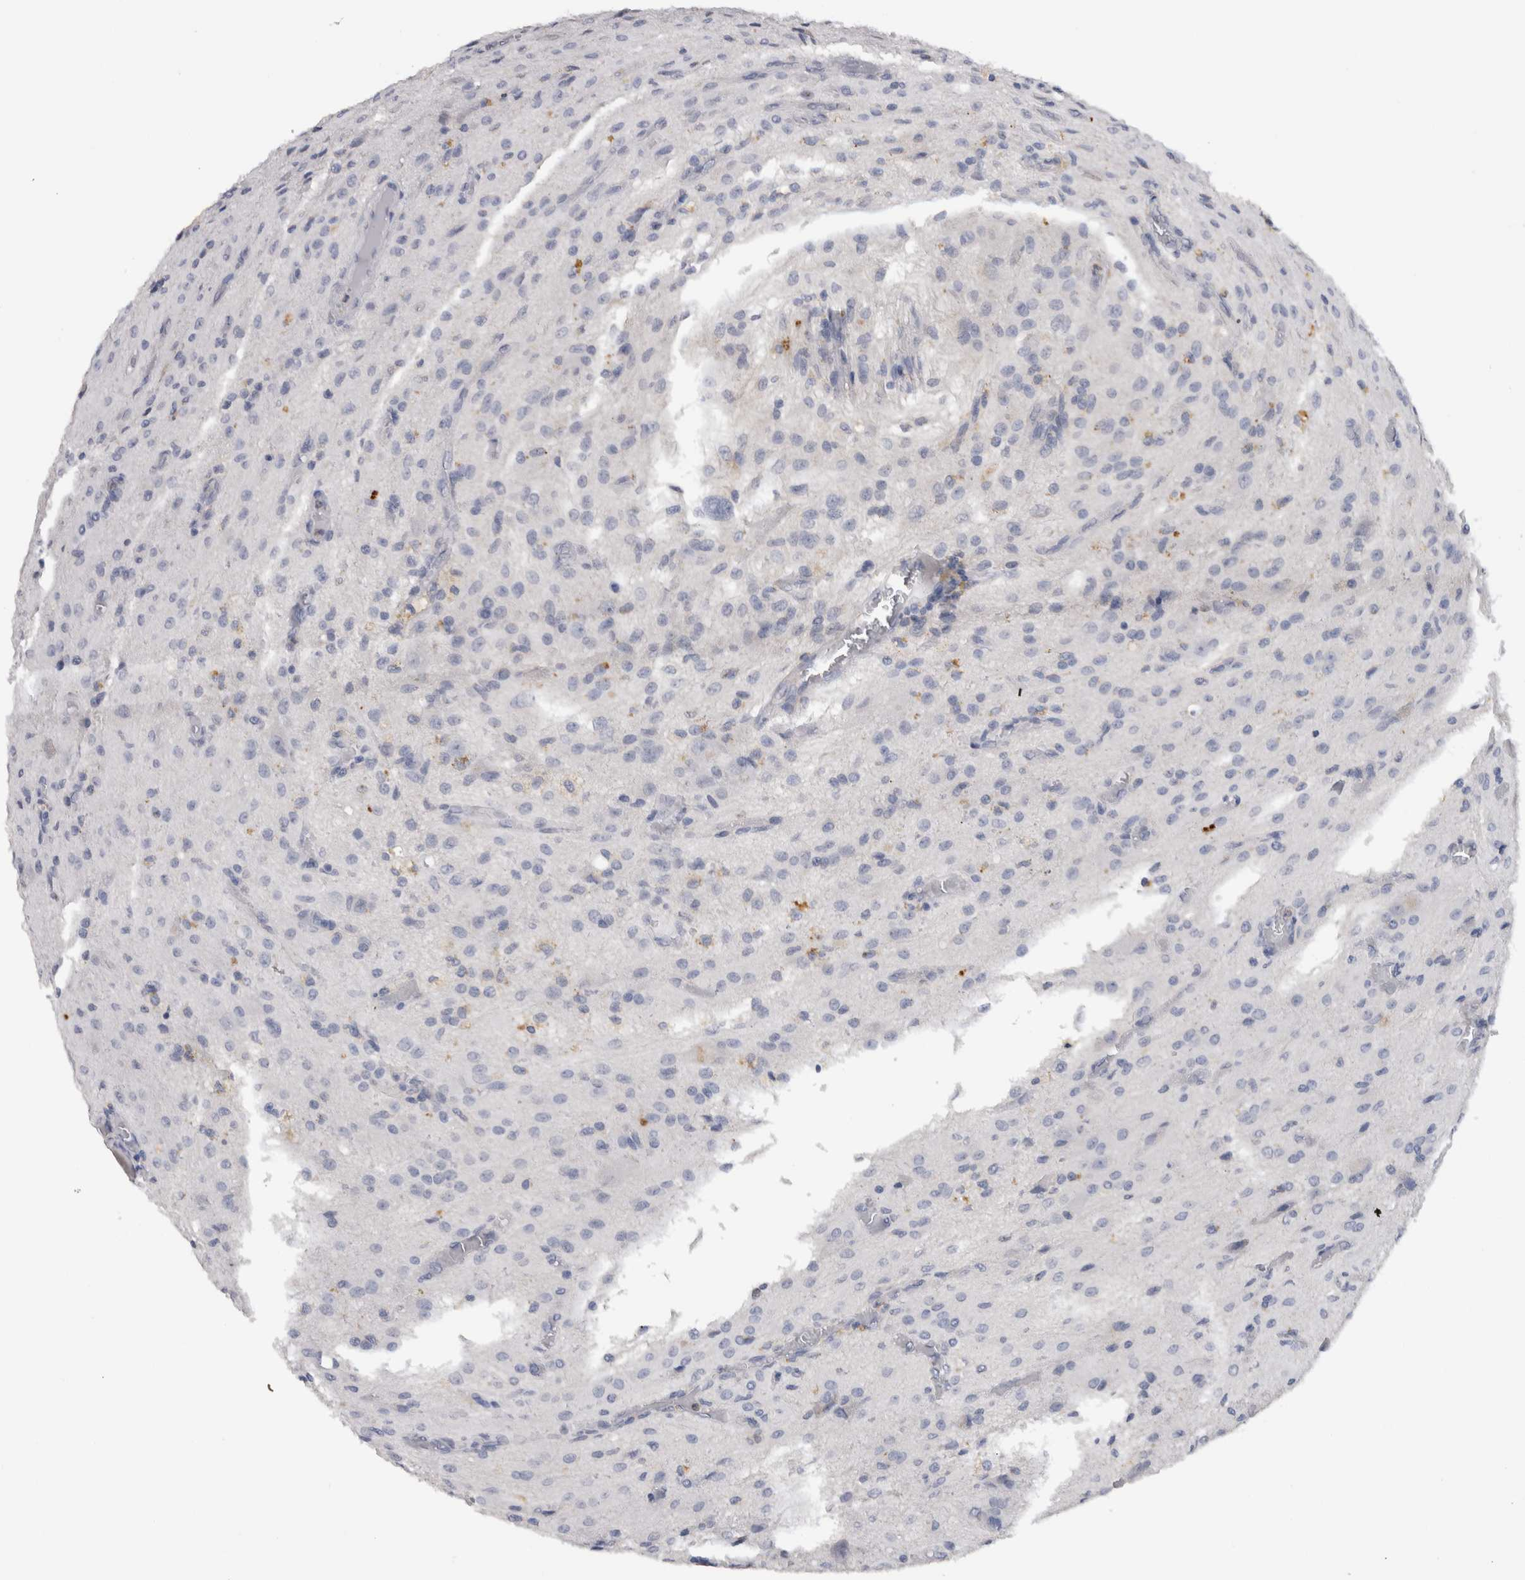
{"staining": {"intensity": "negative", "quantity": "none", "location": "none"}, "tissue": "glioma", "cell_type": "Tumor cells", "image_type": "cancer", "snomed": [{"axis": "morphology", "description": "Glioma, malignant, High grade"}, {"axis": "topography", "description": "Brain"}], "caption": "This is an immunohistochemistry image of human high-grade glioma (malignant). There is no expression in tumor cells.", "gene": "CD63", "patient": {"sex": "female", "age": 59}}